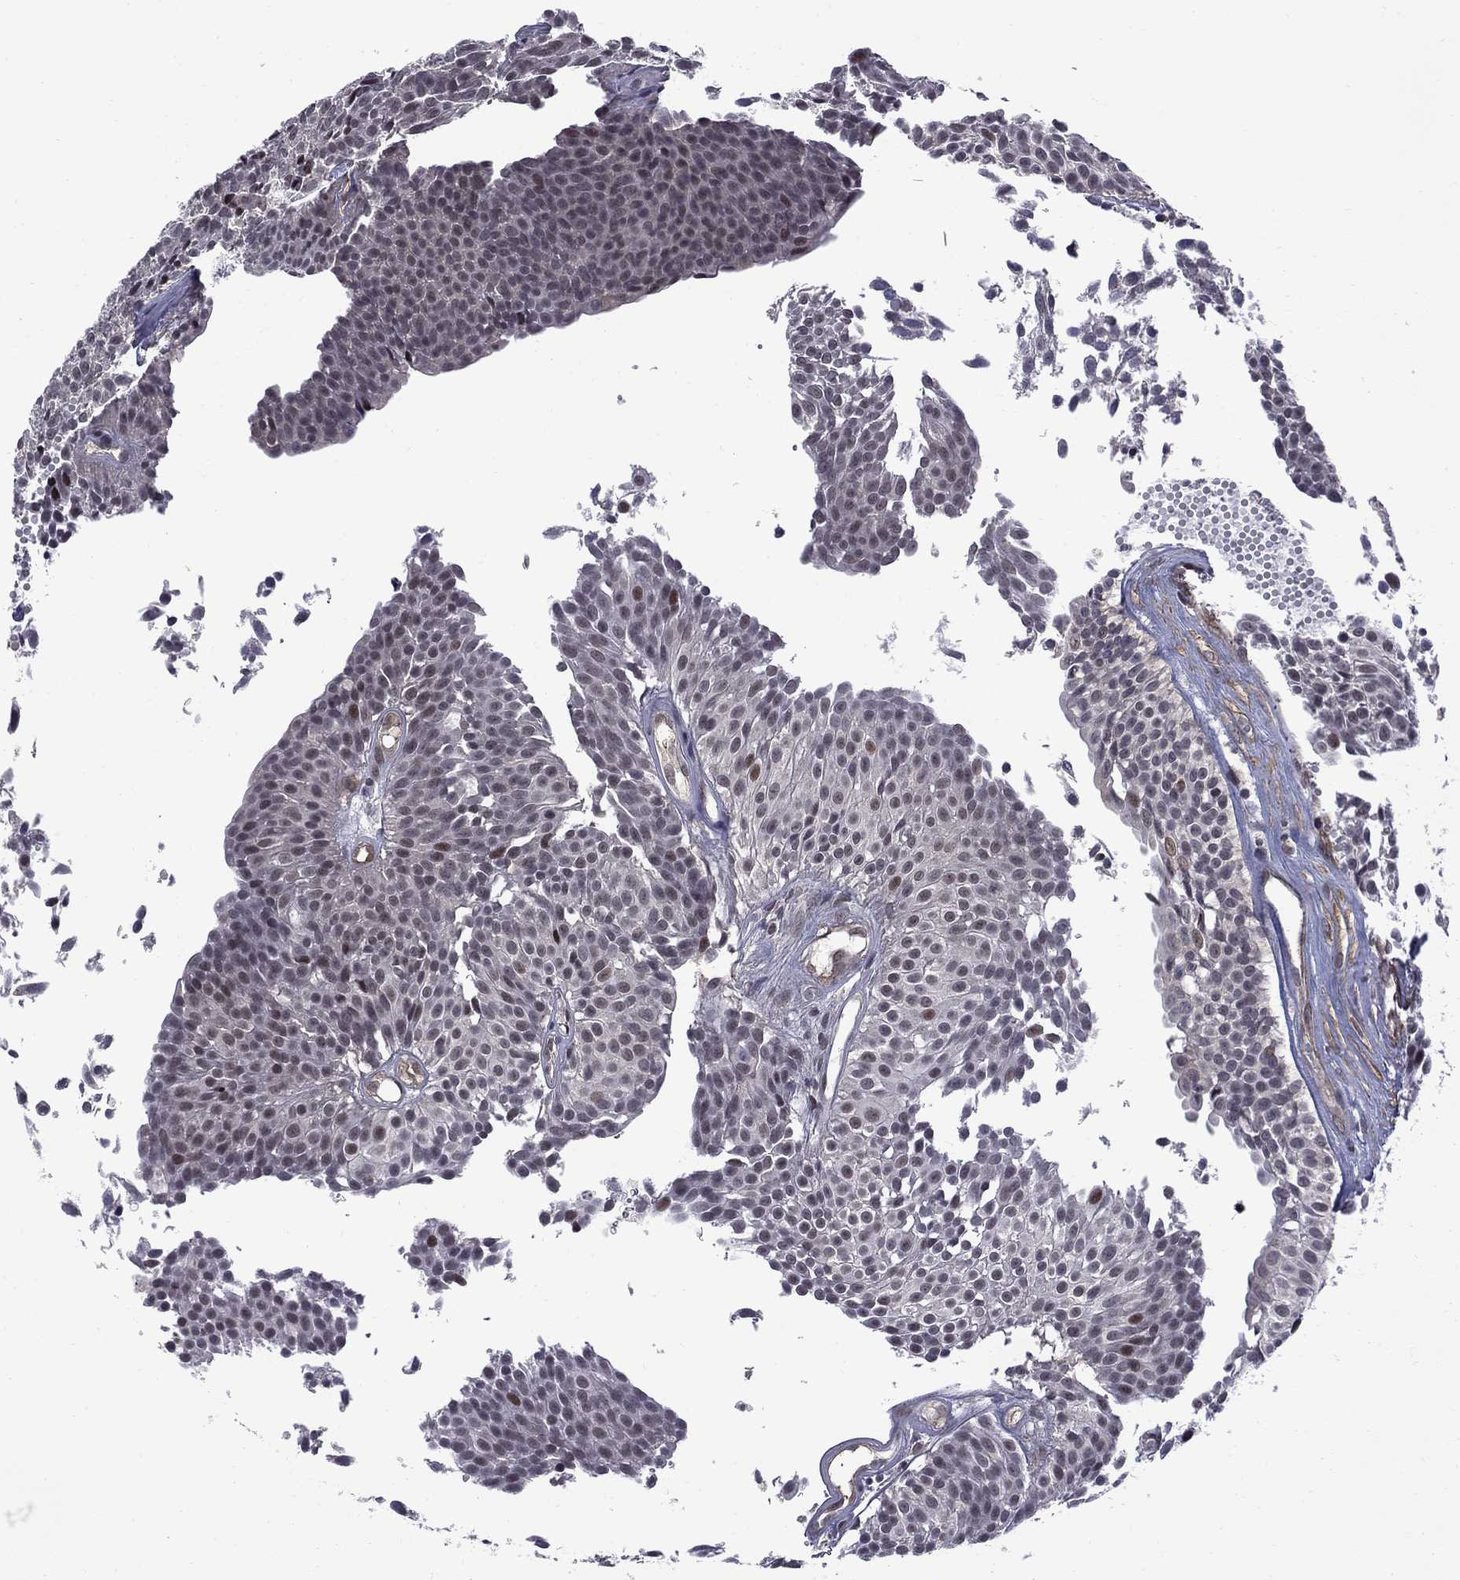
{"staining": {"intensity": "strong", "quantity": "<25%", "location": "nuclear"}, "tissue": "urothelial cancer", "cell_type": "Tumor cells", "image_type": "cancer", "snomed": [{"axis": "morphology", "description": "Urothelial carcinoma, Low grade"}, {"axis": "topography", "description": "Urinary bladder"}], "caption": "Brown immunohistochemical staining in urothelial cancer displays strong nuclear staining in about <25% of tumor cells.", "gene": "BRF1", "patient": {"sex": "male", "age": 63}}